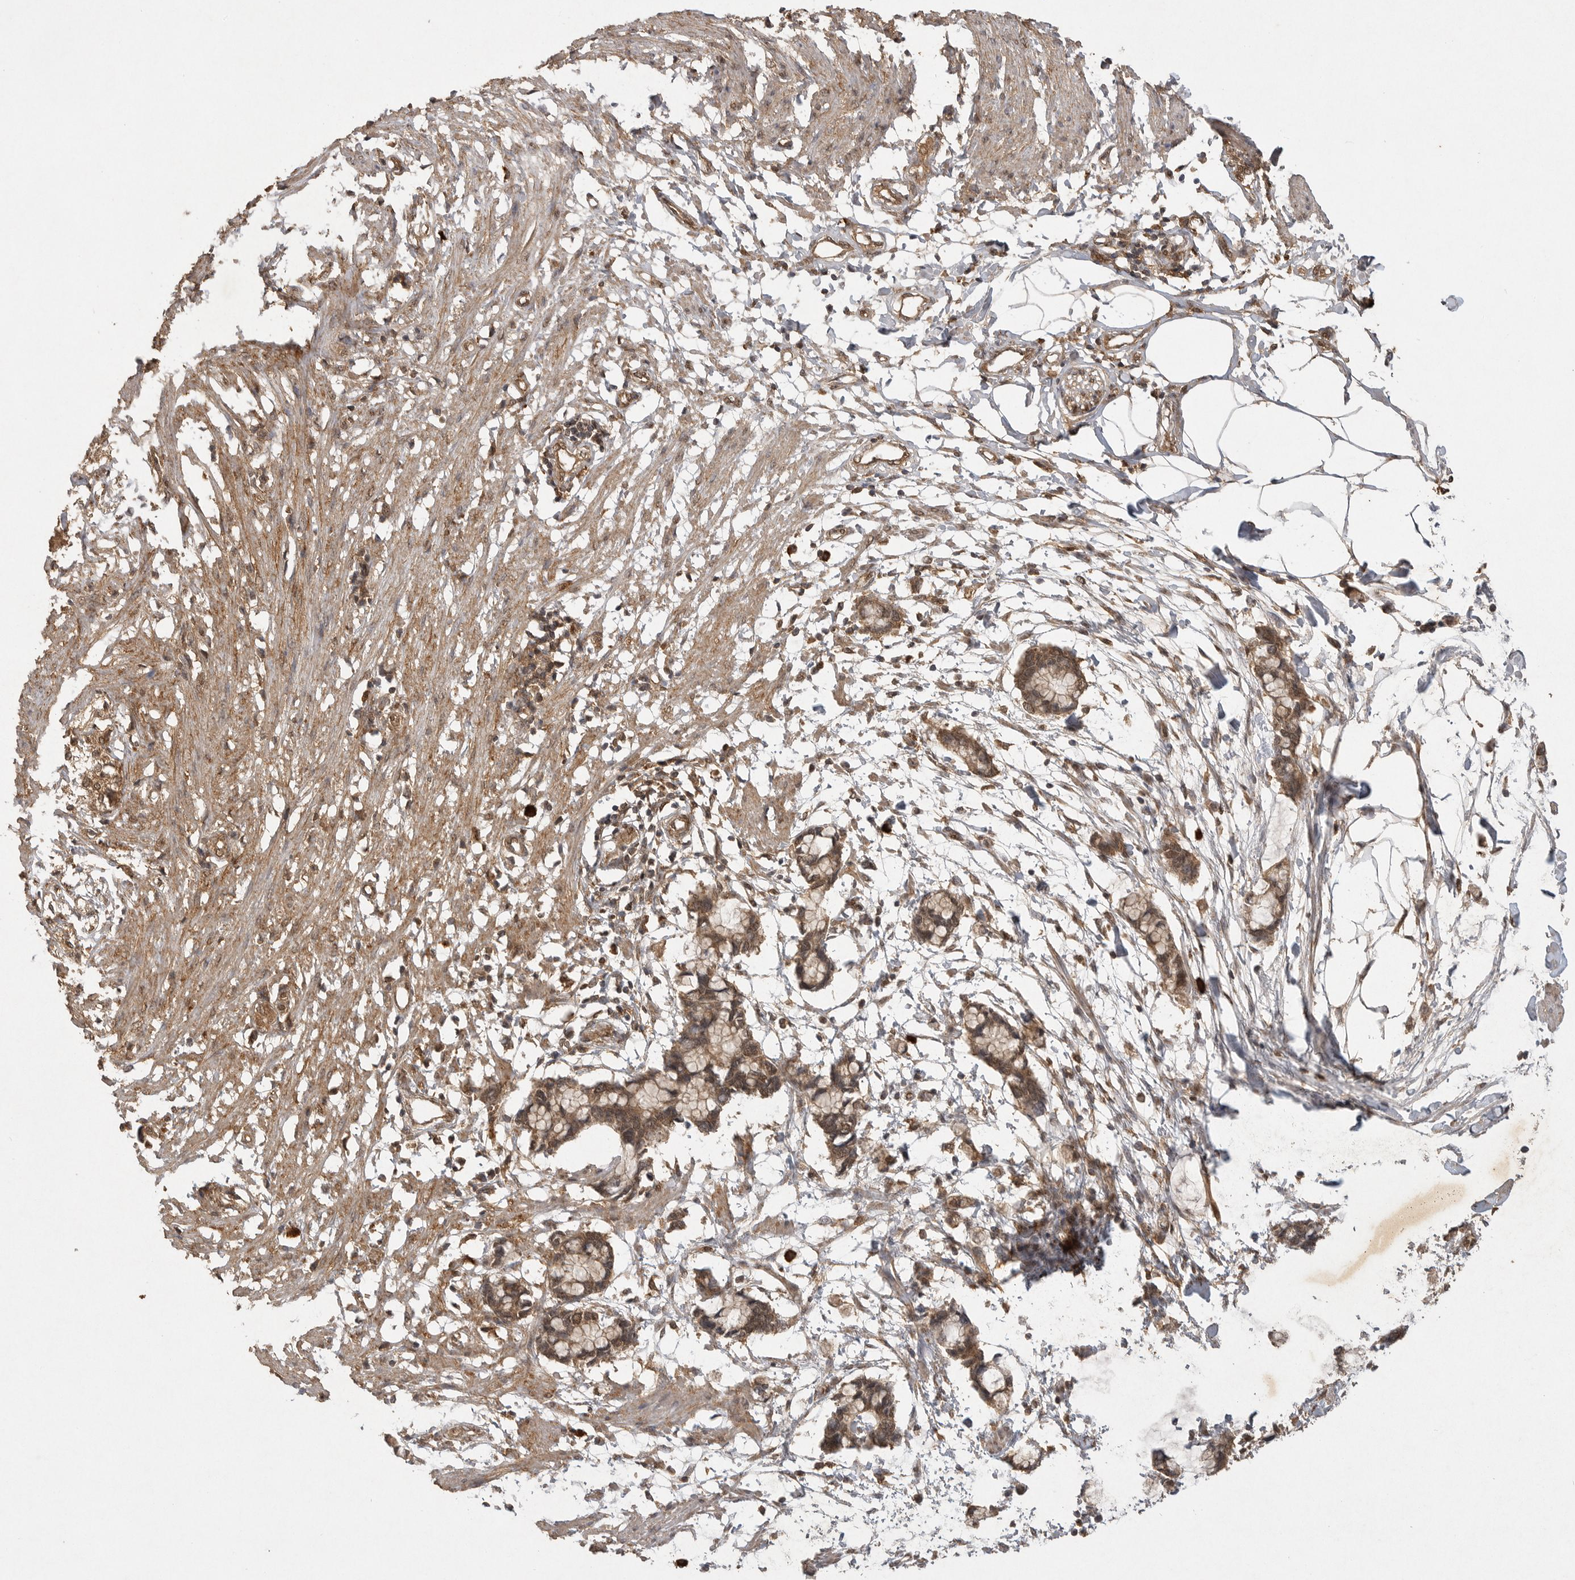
{"staining": {"intensity": "weak", "quantity": ">75%", "location": "cytoplasmic/membranous"}, "tissue": "smooth muscle", "cell_type": "Smooth muscle cells", "image_type": "normal", "snomed": [{"axis": "morphology", "description": "Normal tissue, NOS"}, {"axis": "morphology", "description": "Adenocarcinoma, NOS"}, {"axis": "topography", "description": "Smooth muscle"}, {"axis": "topography", "description": "Colon"}], "caption": "Protein analysis of unremarkable smooth muscle exhibits weak cytoplasmic/membranous positivity in about >75% of smooth muscle cells.", "gene": "ICOSLG", "patient": {"sex": "male", "age": 14}}